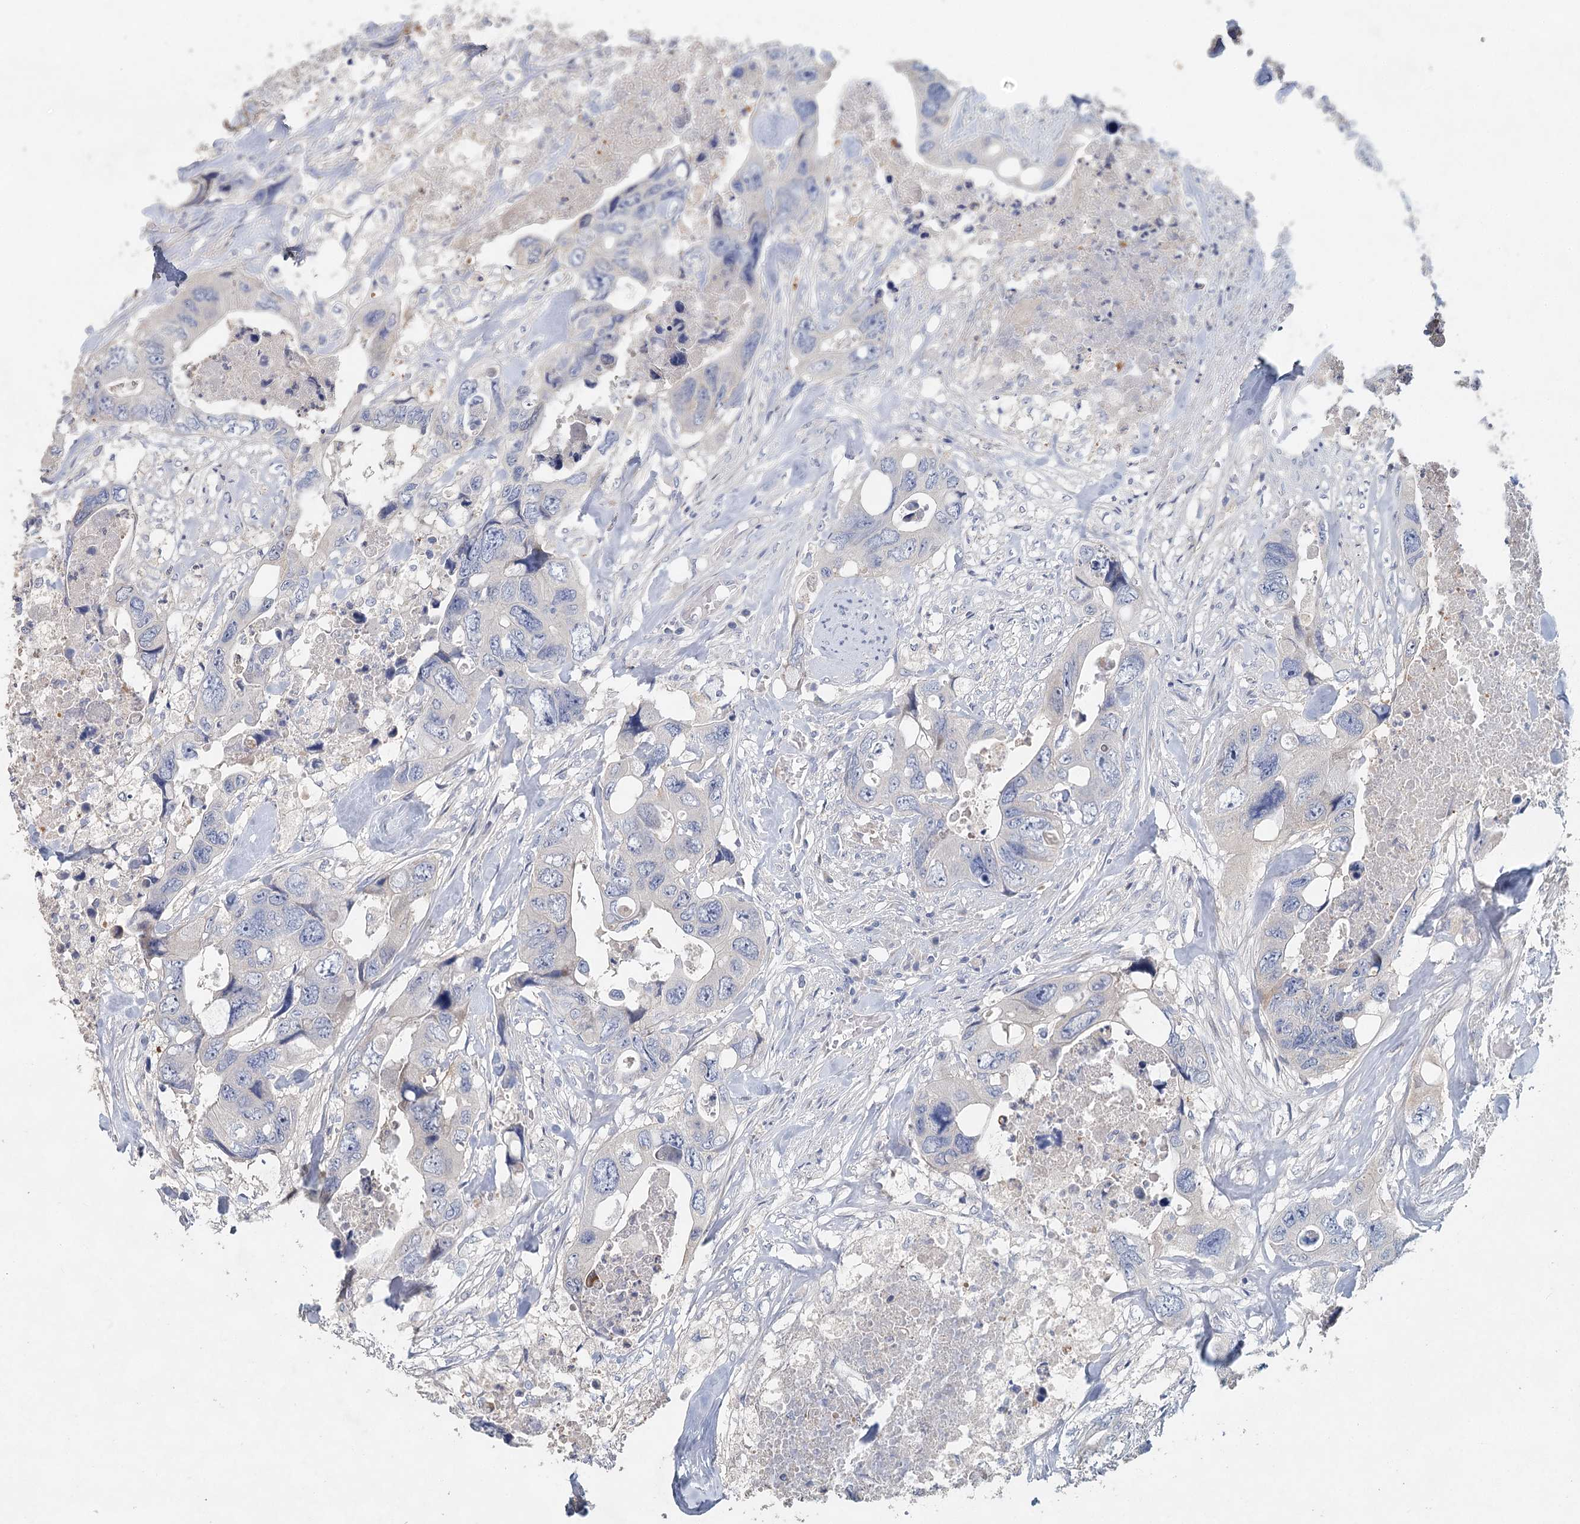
{"staining": {"intensity": "negative", "quantity": "none", "location": "none"}, "tissue": "colorectal cancer", "cell_type": "Tumor cells", "image_type": "cancer", "snomed": [{"axis": "morphology", "description": "Adenocarcinoma, NOS"}, {"axis": "topography", "description": "Rectum"}], "caption": "Tumor cells show no significant staining in colorectal adenocarcinoma.", "gene": "MYL6B", "patient": {"sex": "male", "age": 57}}